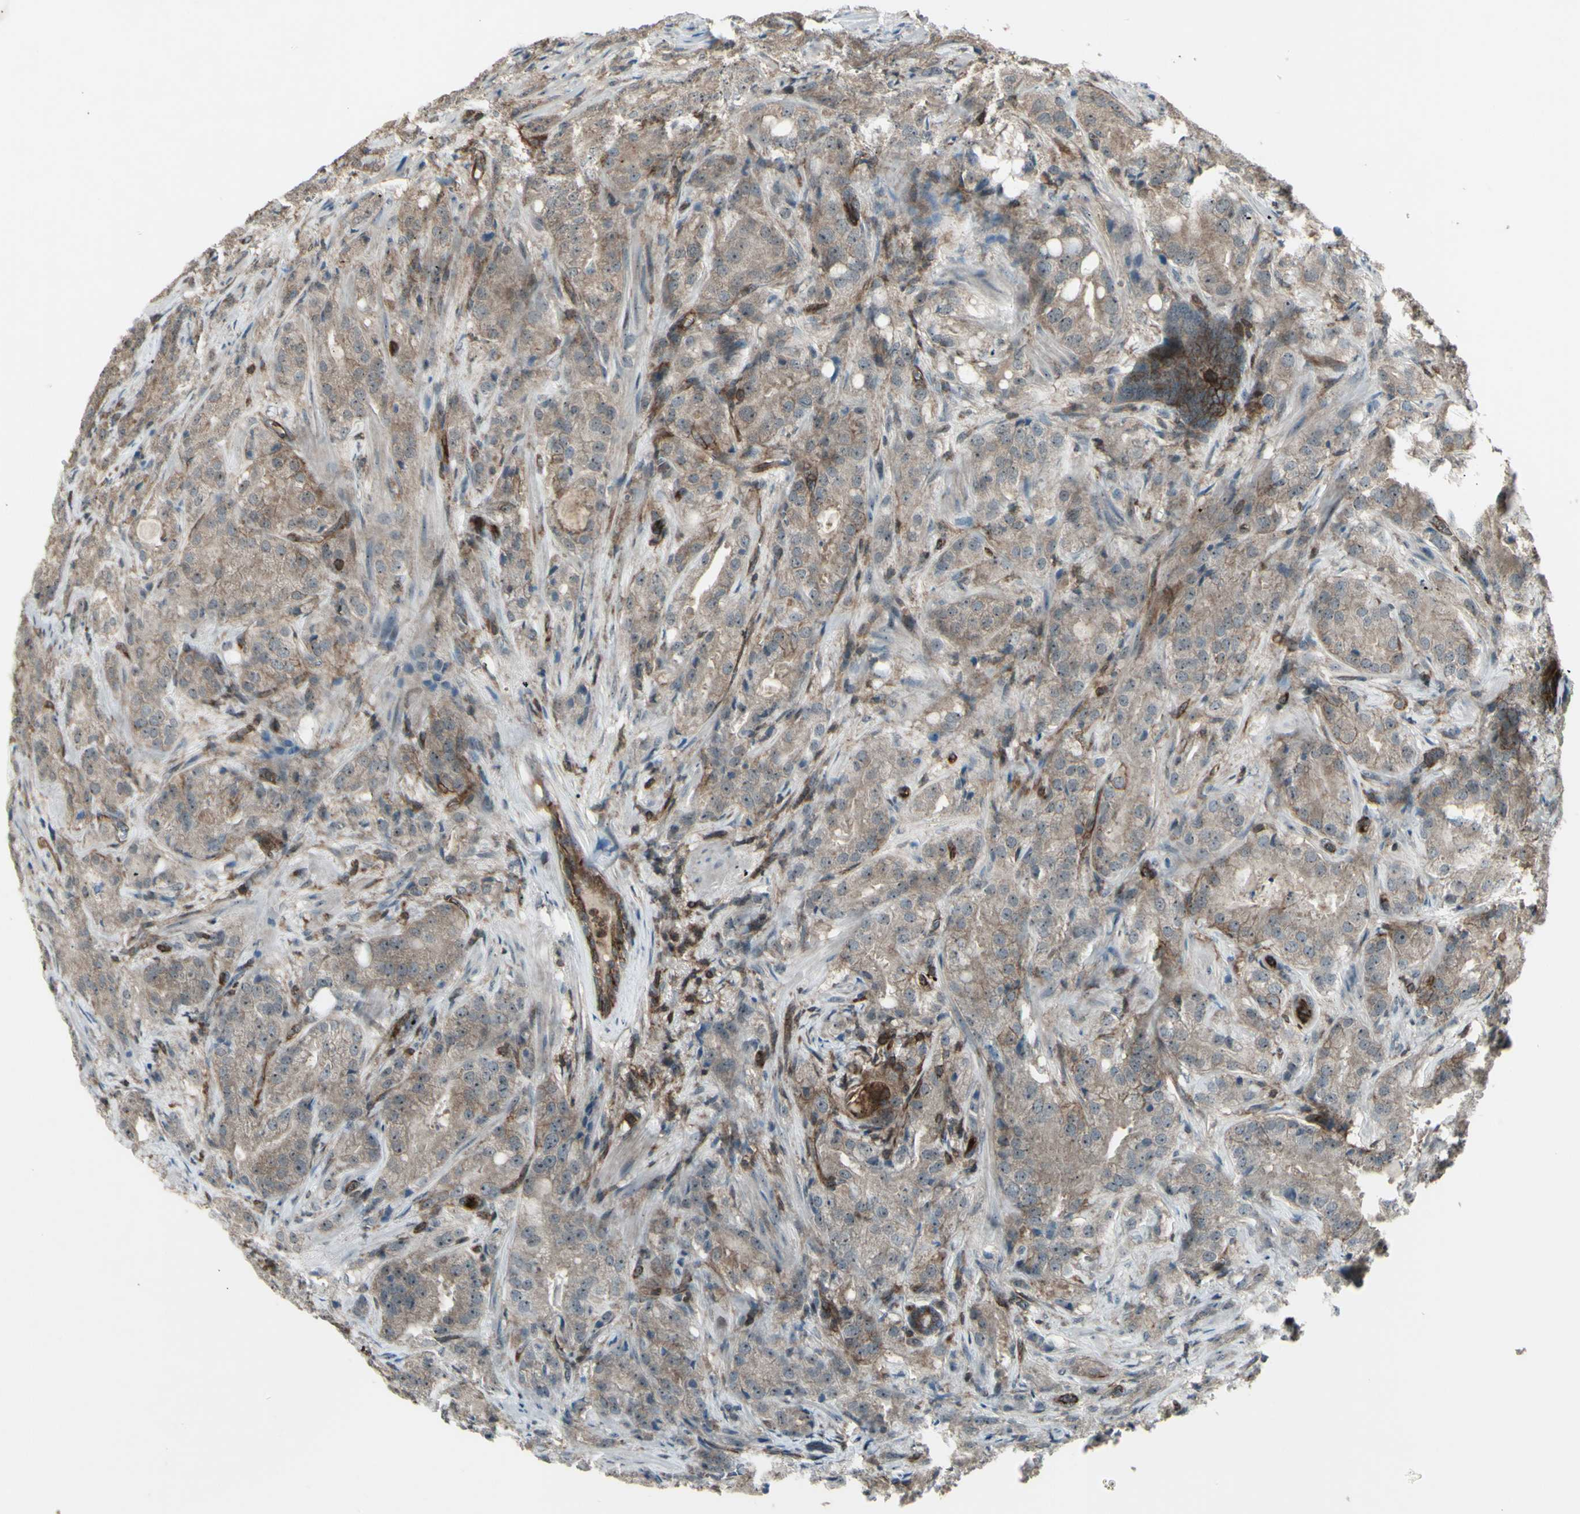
{"staining": {"intensity": "moderate", "quantity": ">75%", "location": "cytoplasmic/membranous,nuclear"}, "tissue": "prostate cancer", "cell_type": "Tumor cells", "image_type": "cancer", "snomed": [{"axis": "morphology", "description": "Adenocarcinoma, High grade"}, {"axis": "topography", "description": "Prostate"}], "caption": "The photomicrograph reveals immunohistochemical staining of high-grade adenocarcinoma (prostate). There is moderate cytoplasmic/membranous and nuclear staining is identified in about >75% of tumor cells.", "gene": "FXYD5", "patient": {"sex": "male", "age": 64}}